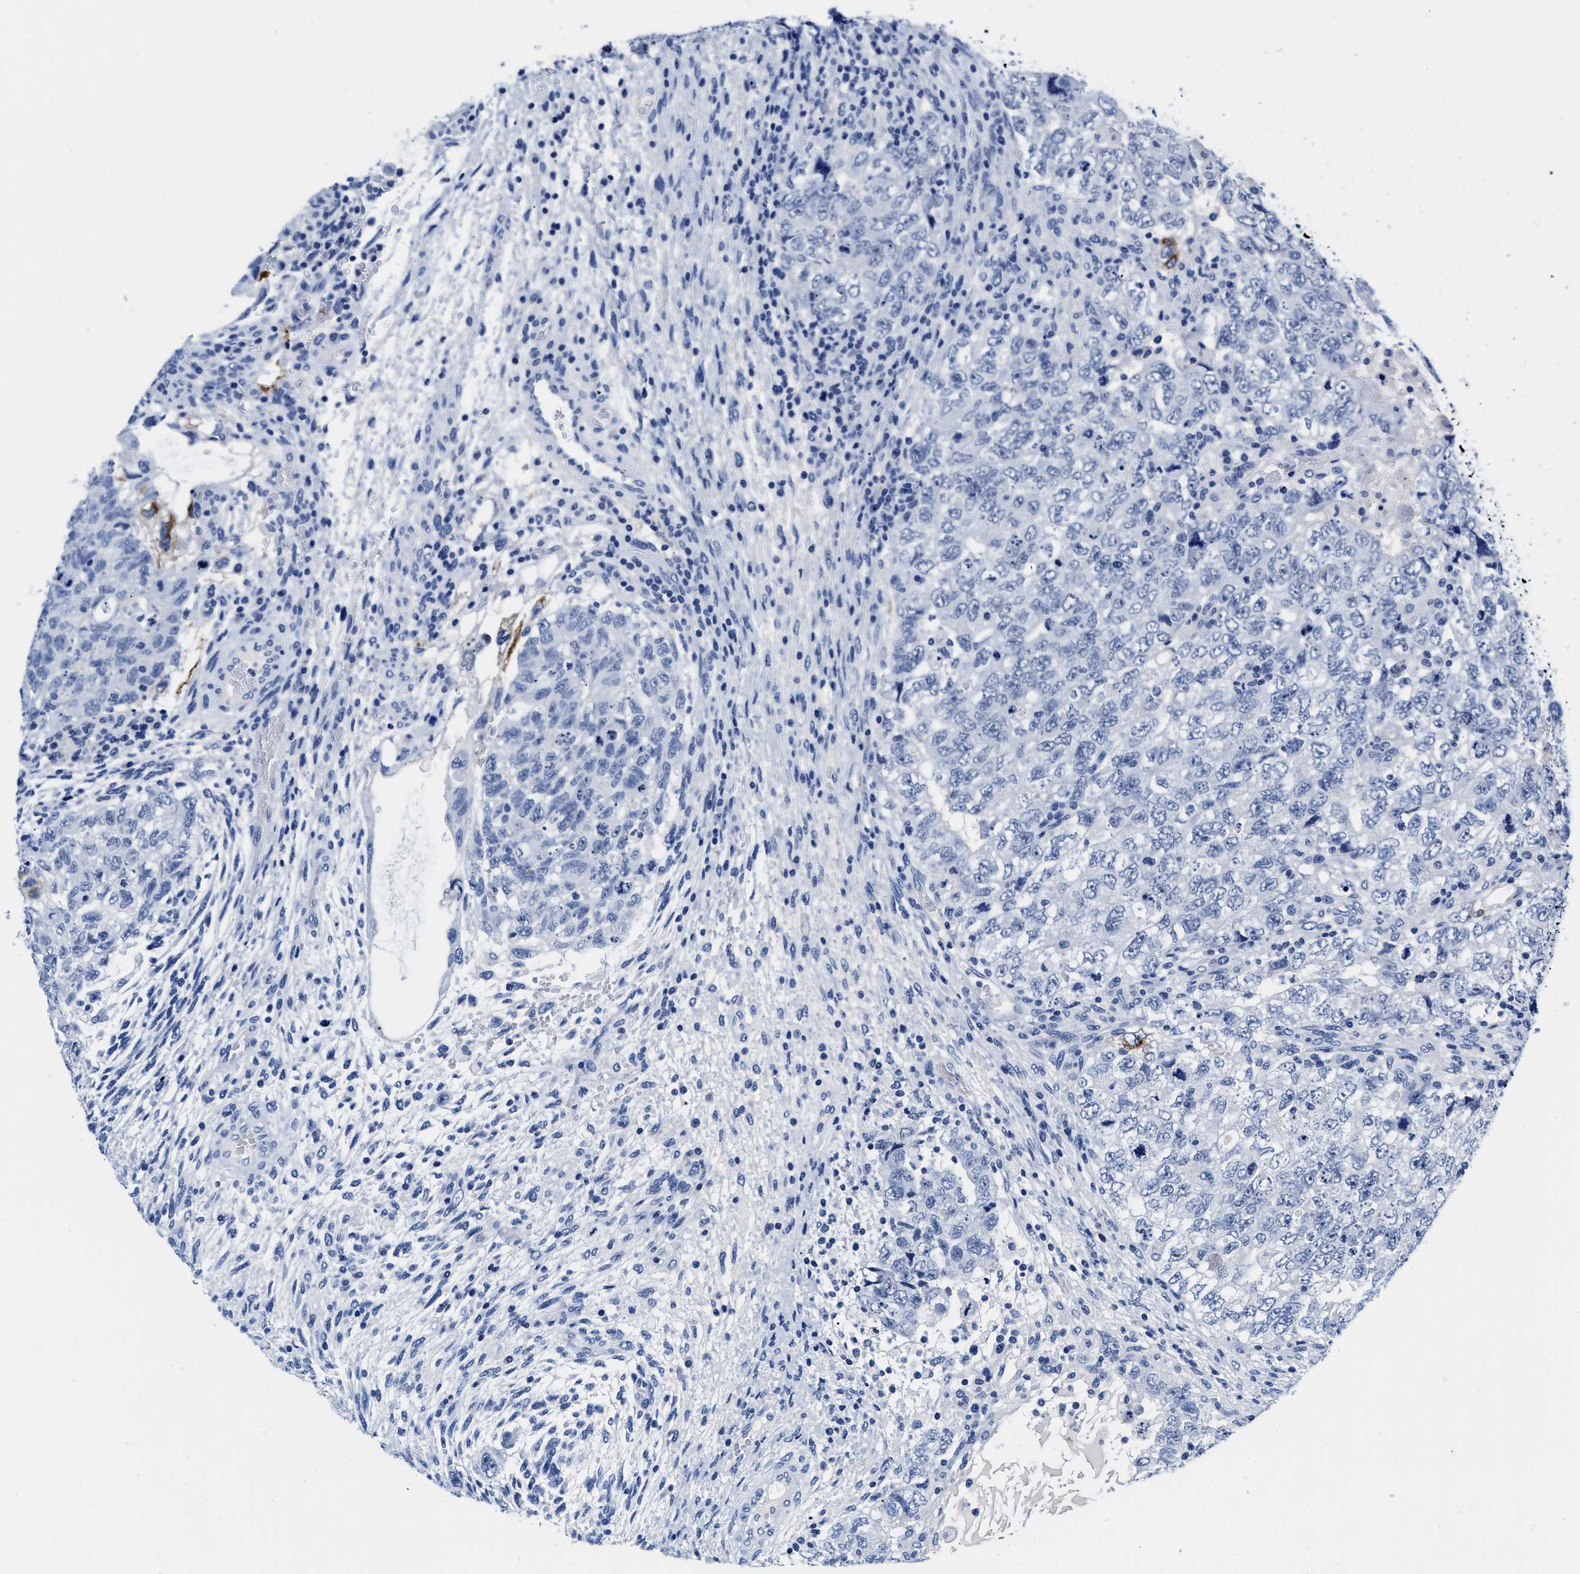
{"staining": {"intensity": "negative", "quantity": "none", "location": "none"}, "tissue": "testis cancer", "cell_type": "Tumor cells", "image_type": "cancer", "snomed": [{"axis": "morphology", "description": "Carcinoma, Embryonal, NOS"}, {"axis": "topography", "description": "Testis"}], "caption": "An immunohistochemistry photomicrograph of testis cancer (embryonal carcinoma) is shown. There is no staining in tumor cells of testis cancer (embryonal carcinoma).", "gene": "CER1", "patient": {"sex": "male", "age": 36}}